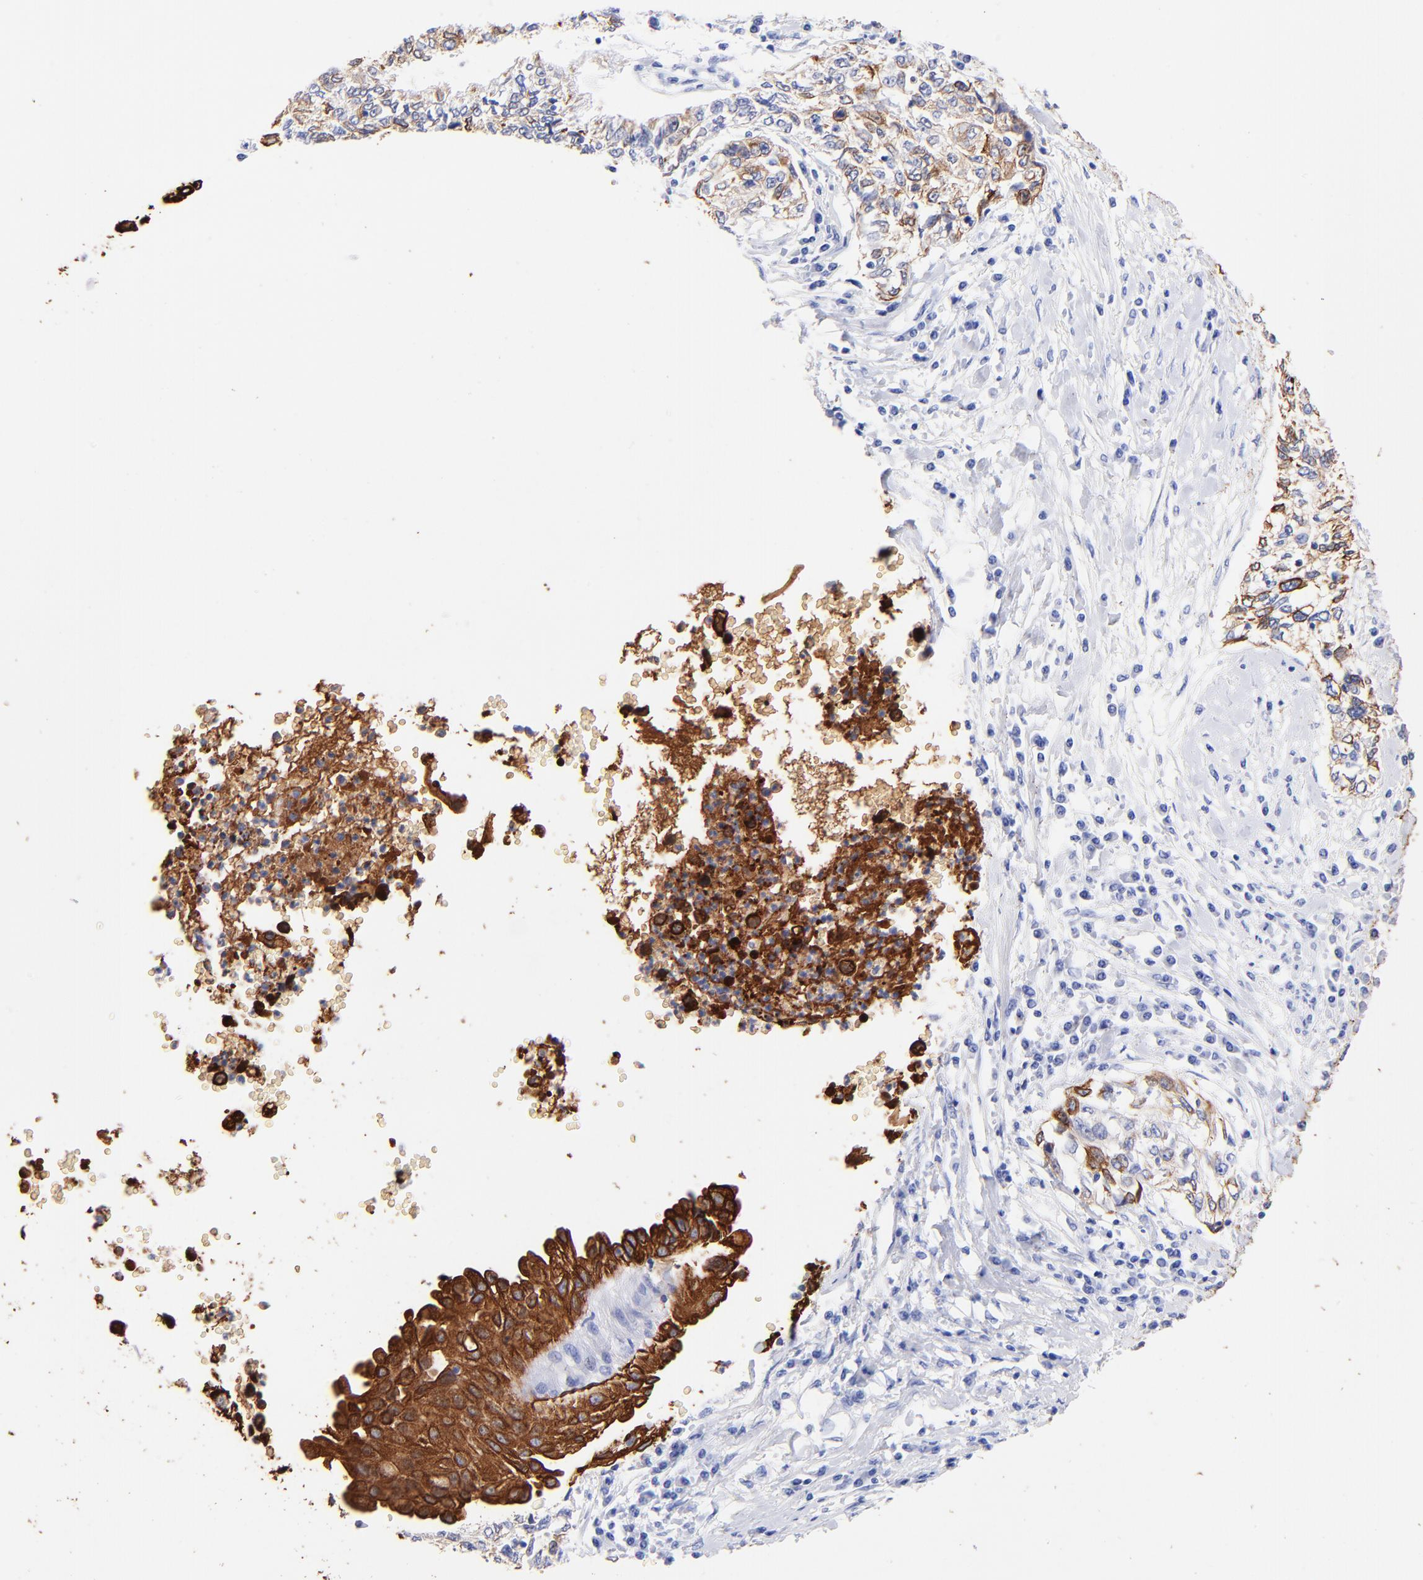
{"staining": {"intensity": "strong", "quantity": ">75%", "location": "cytoplasmic/membranous"}, "tissue": "cervical cancer", "cell_type": "Tumor cells", "image_type": "cancer", "snomed": [{"axis": "morphology", "description": "Normal tissue, NOS"}, {"axis": "morphology", "description": "Squamous cell carcinoma, NOS"}, {"axis": "topography", "description": "Cervix"}], "caption": "Cervical squamous cell carcinoma stained for a protein displays strong cytoplasmic/membranous positivity in tumor cells.", "gene": "KRT19", "patient": {"sex": "female", "age": 45}}